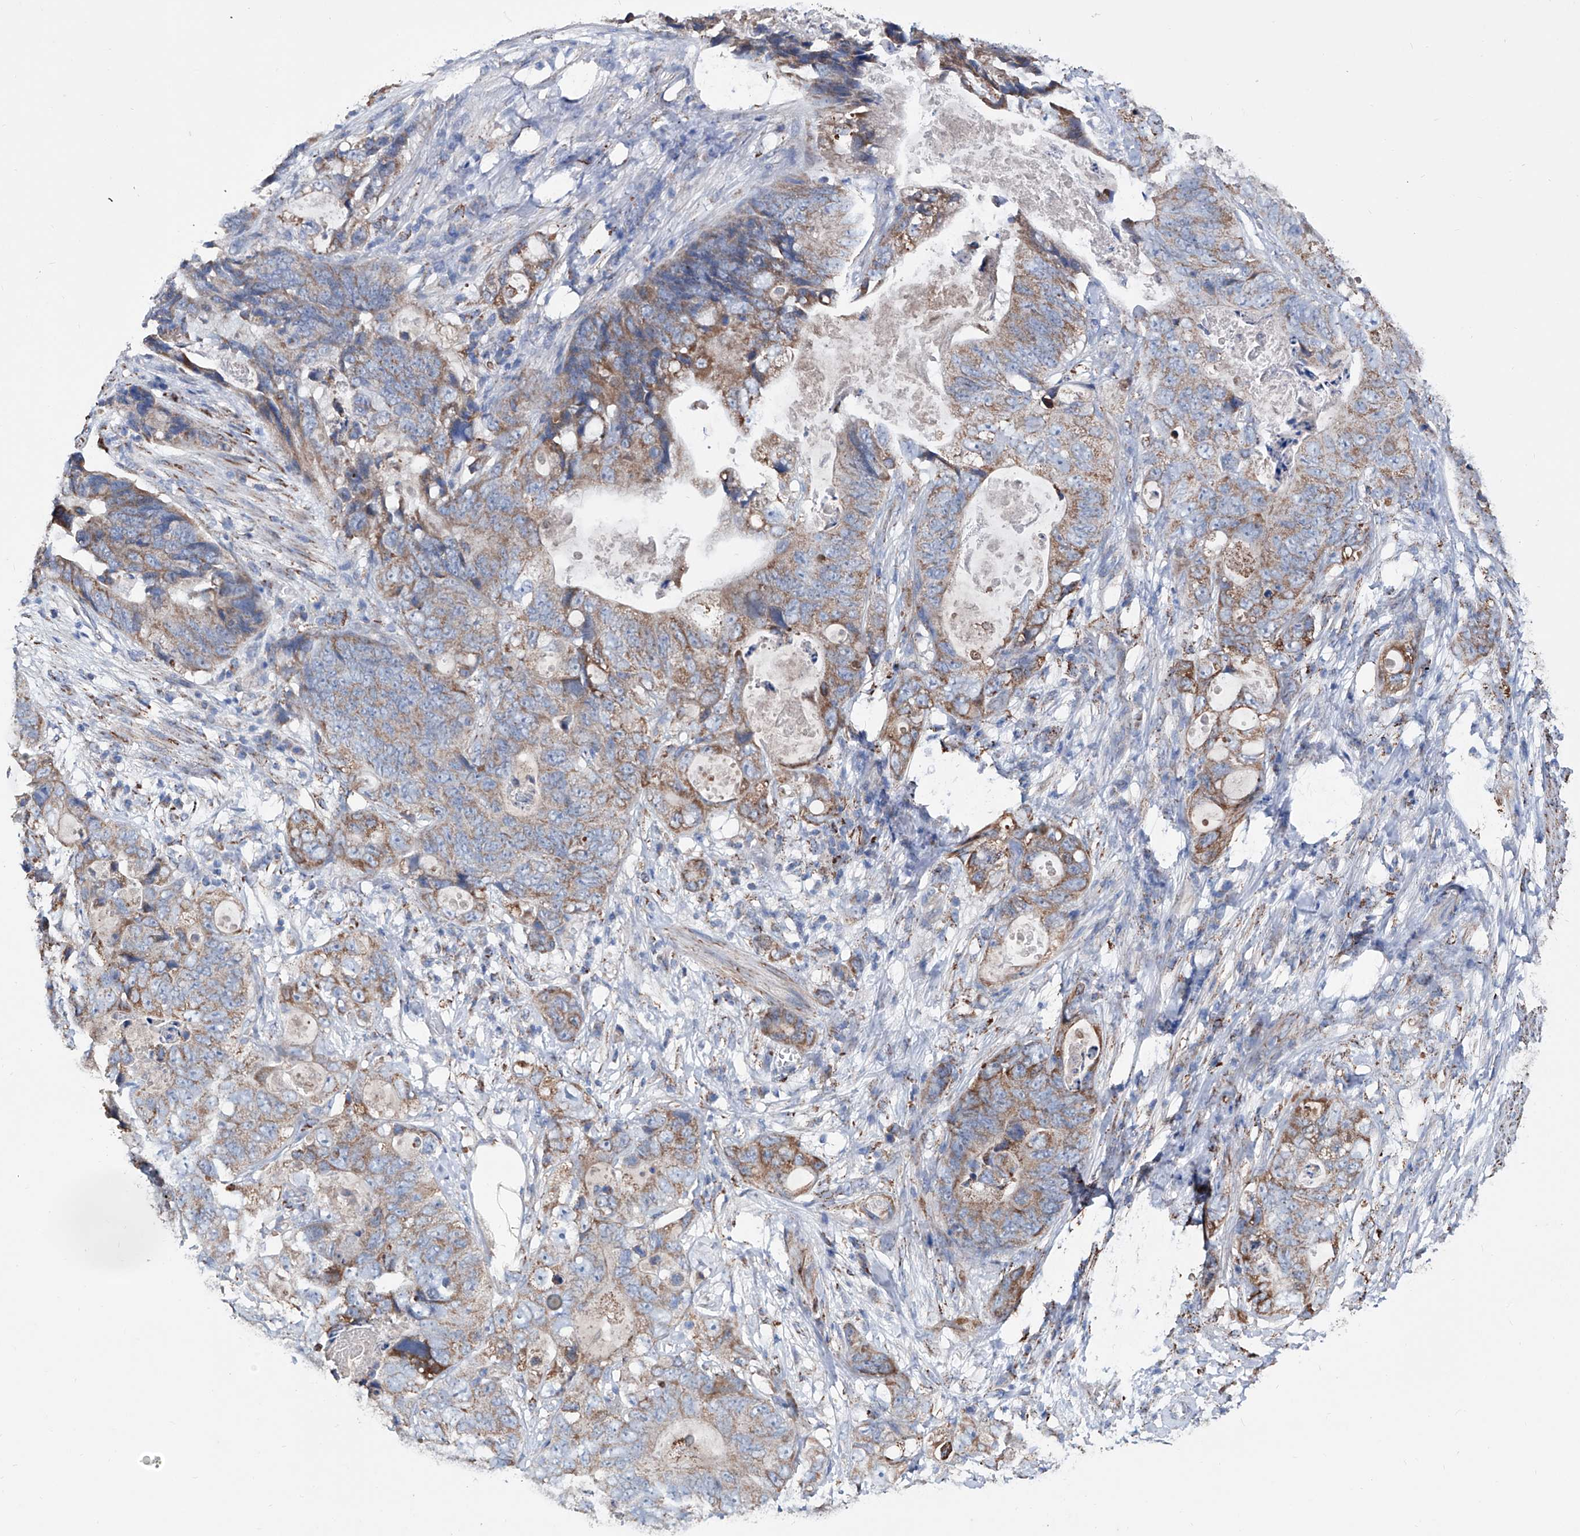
{"staining": {"intensity": "moderate", "quantity": ">75%", "location": "cytoplasmic/membranous"}, "tissue": "stomach cancer", "cell_type": "Tumor cells", "image_type": "cancer", "snomed": [{"axis": "morphology", "description": "Normal tissue, NOS"}, {"axis": "morphology", "description": "Adenocarcinoma, NOS"}, {"axis": "topography", "description": "Stomach"}], "caption": "An immunohistochemistry (IHC) histopathology image of neoplastic tissue is shown. Protein staining in brown labels moderate cytoplasmic/membranous positivity in stomach cancer (adenocarcinoma) within tumor cells.", "gene": "NHS", "patient": {"sex": "female", "age": 89}}